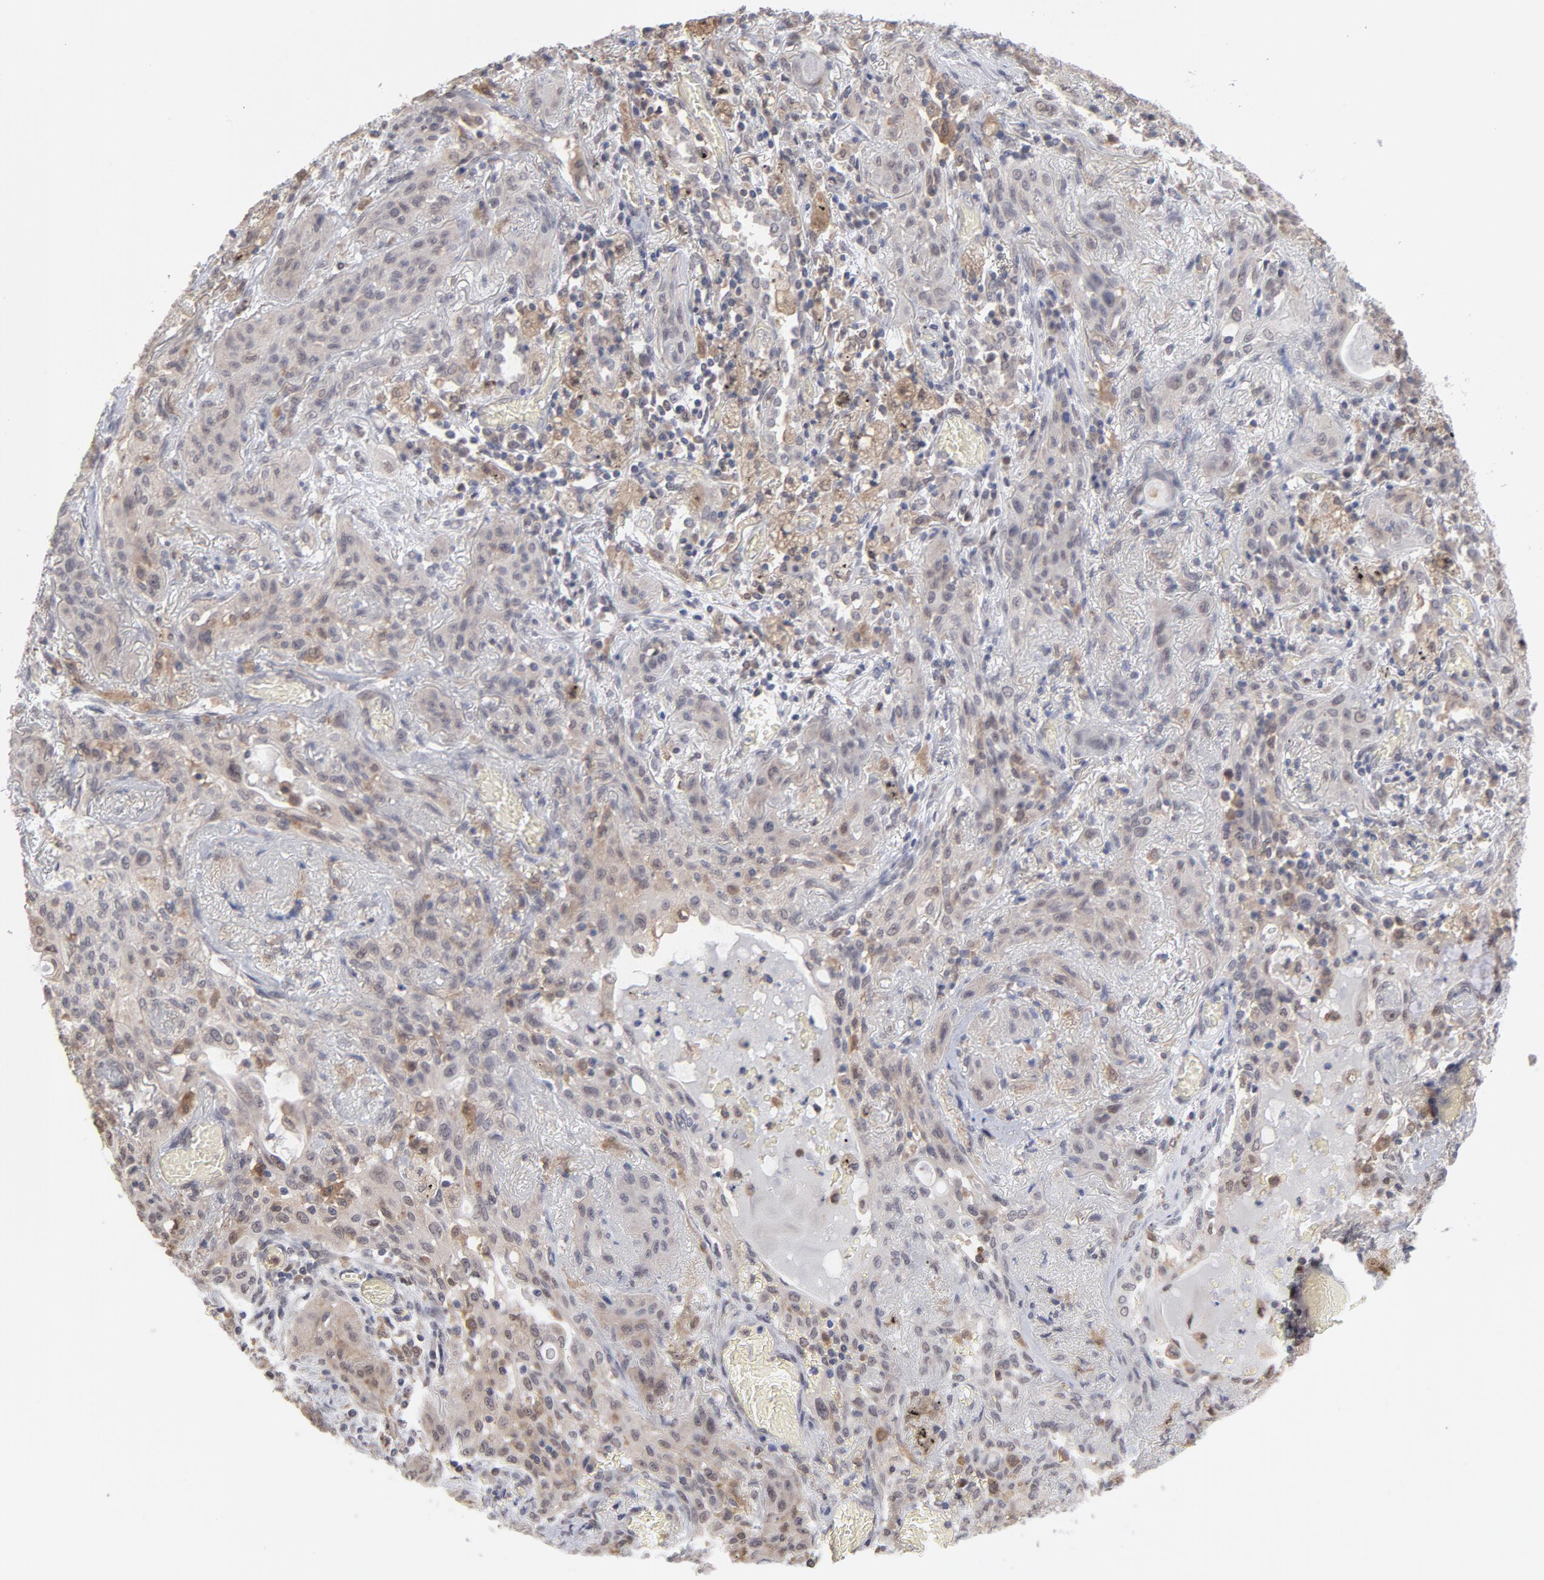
{"staining": {"intensity": "negative", "quantity": "none", "location": "none"}, "tissue": "lung cancer", "cell_type": "Tumor cells", "image_type": "cancer", "snomed": [{"axis": "morphology", "description": "Squamous cell carcinoma, NOS"}, {"axis": "topography", "description": "Lung"}], "caption": "This micrograph is of lung cancer (squamous cell carcinoma) stained with IHC to label a protein in brown with the nuclei are counter-stained blue. There is no expression in tumor cells. Nuclei are stained in blue.", "gene": "OAS1", "patient": {"sex": "female", "age": 47}}